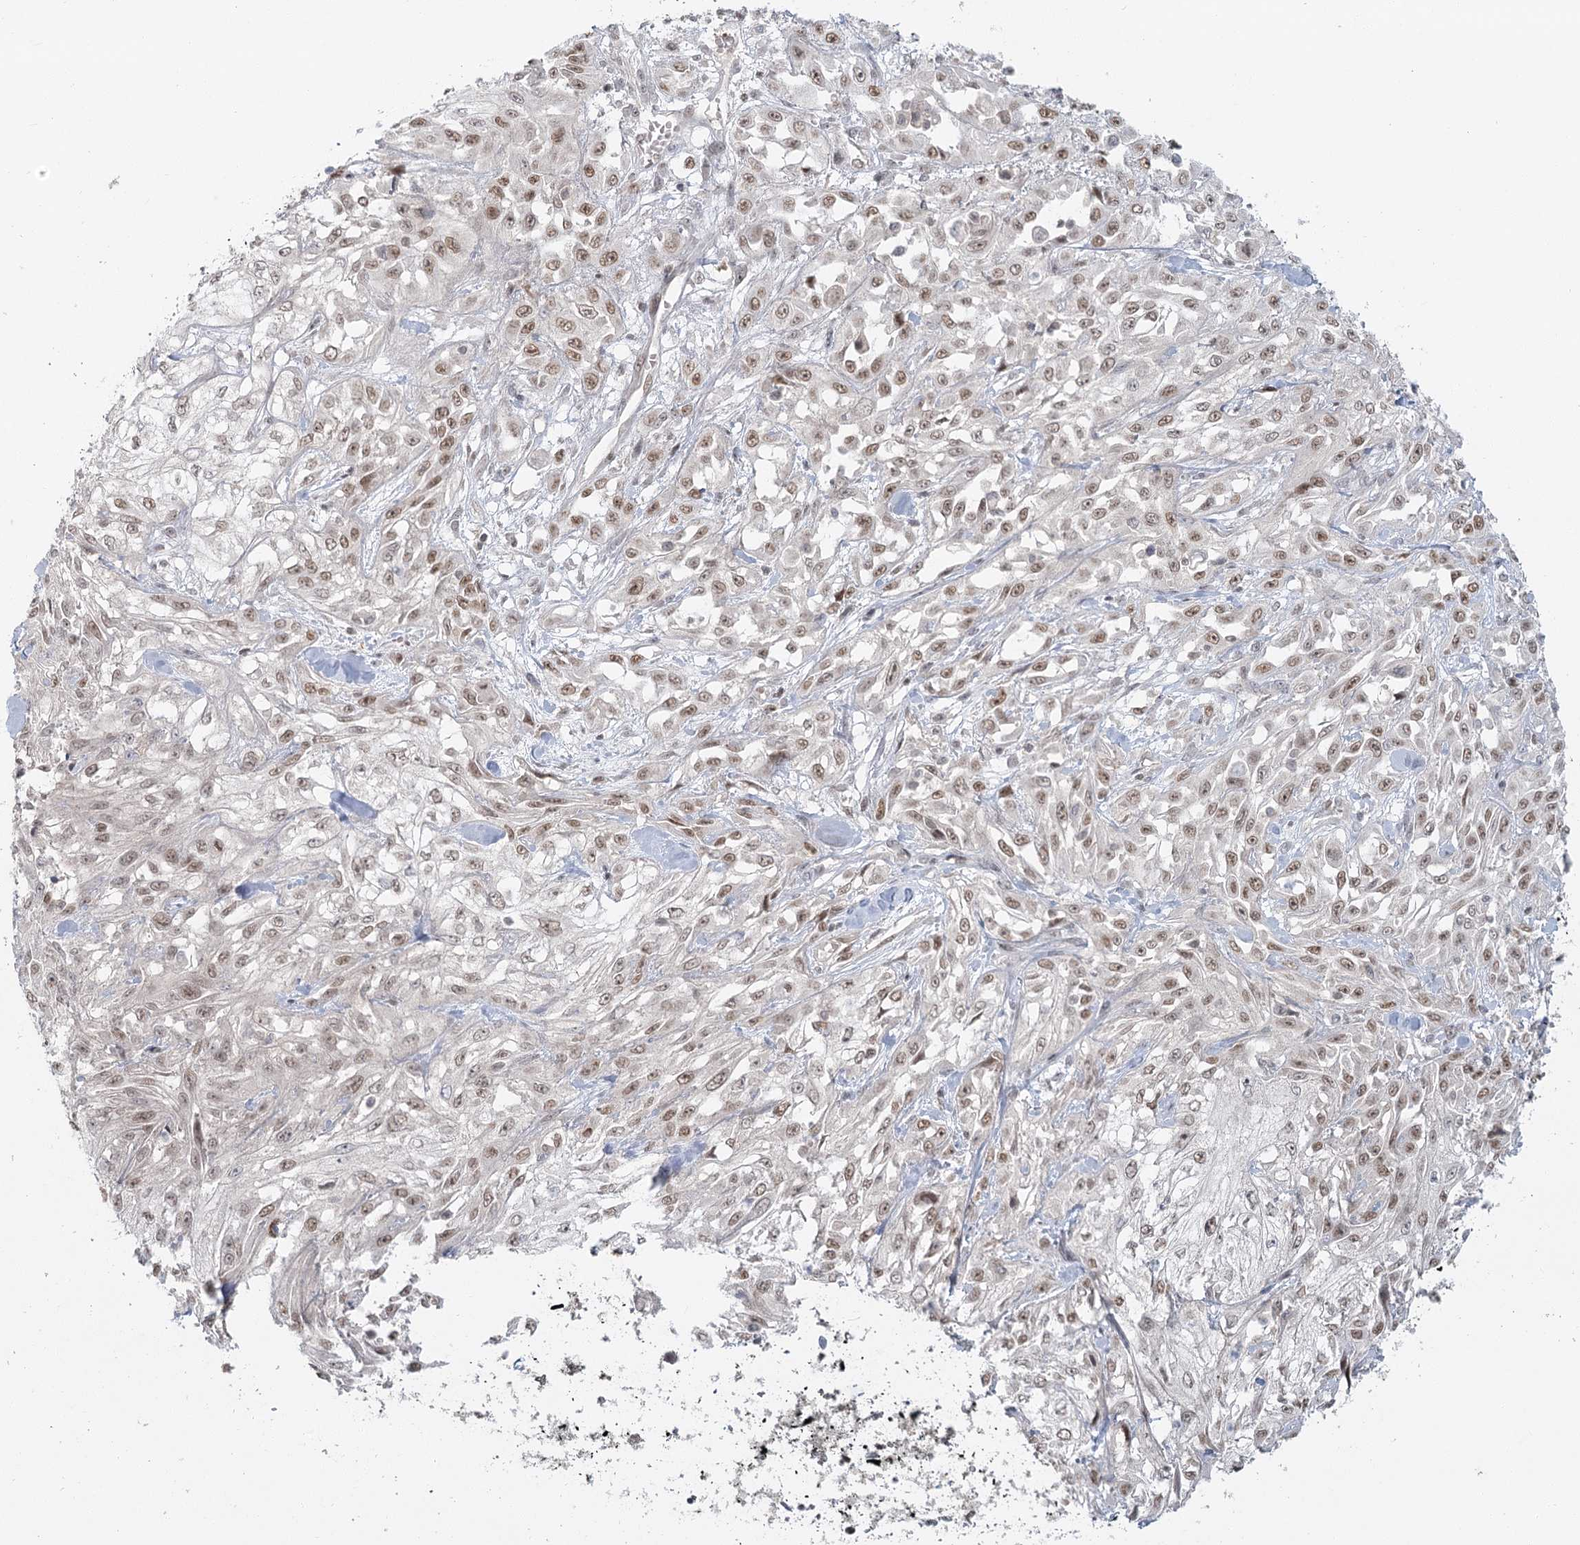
{"staining": {"intensity": "moderate", "quantity": ">75%", "location": "nuclear"}, "tissue": "skin cancer", "cell_type": "Tumor cells", "image_type": "cancer", "snomed": [{"axis": "morphology", "description": "Squamous cell carcinoma, NOS"}, {"axis": "morphology", "description": "Squamous cell carcinoma, metastatic, NOS"}, {"axis": "topography", "description": "Skin"}, {"axis": "topography", "description": "Lymph node"}], "caption": "Immunohistochemistry photomicrograph of human metastatic squamous cell carcinoma (skin) stained for a protein (brown), which shows medium levels of moderate nuclear positivity in approximately >75% of tumor cells.", "gene": "R3HCC1L", "patient": {"sex": "male", "age": 75}}